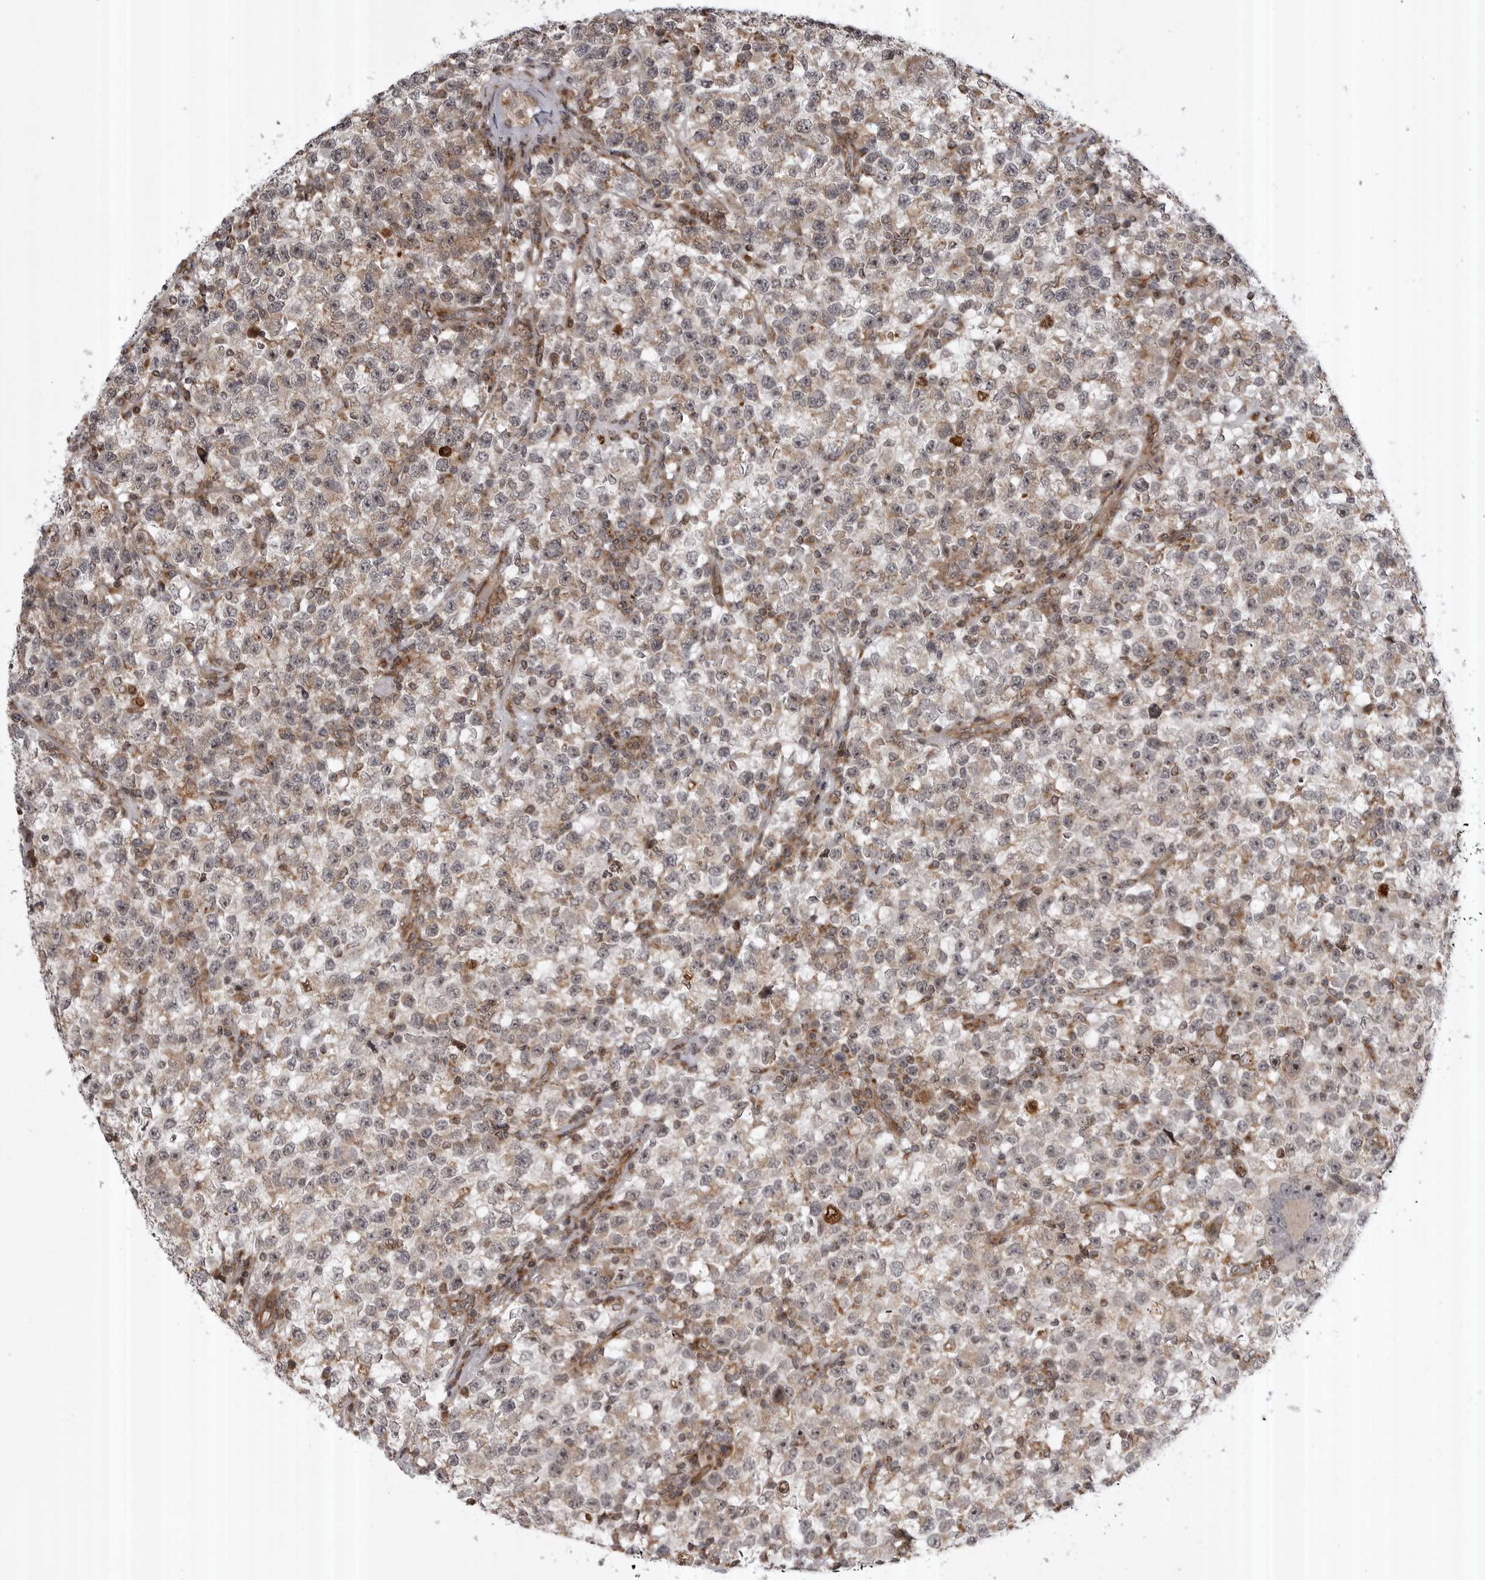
{"staining": {"intensity": "weak", "quantity": "<25%", "location": "cytoplasmic/membranous"}, "tissue": "testis cancer", "cell_type": "Tumor cells", "image_type": "cancer", "snomed": [{"axis": "morphology", "description": "Seminoma, NOS"}, {"axis": "topography", "description": "Testis"}], "caption": "Photomicrograph shows no protein positivity in tumor cells of testis cancer tissue.", "gene": "ABL1", "patient": {"sex": "male", "age": 22}}